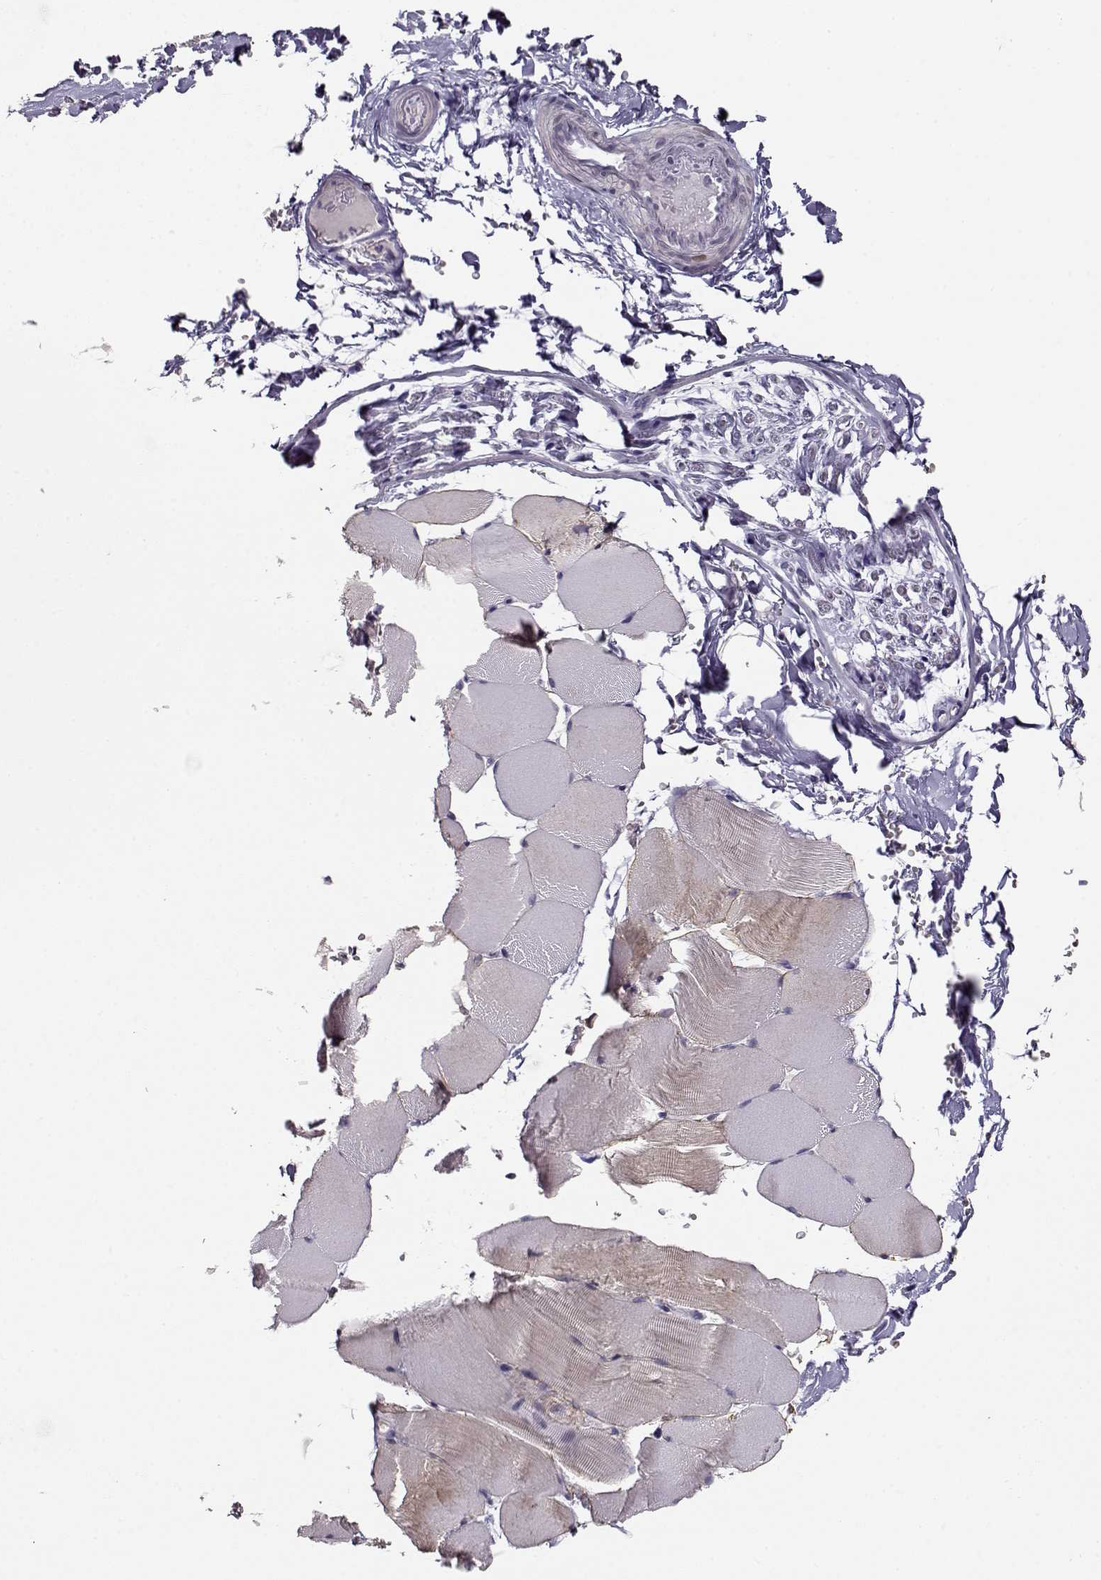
{"staining": {"intensity": "weak", "quantity": "<25%", "location": "cytoplasmic/membranous"}, "tissue": "skeletal muscle", "cell_type": "Myocytes", "image_type": "normal", "snomed": [{"axis": "morphology", "description": "Normal tissue, NOS"}, {"axis": "topography", "description": "Skeletal muscle"}], "caption": "The micrograph exhibits no staining of myocytes in benign skeletal muscle.", "gene": "CRX", "patient": {"sex": "female", "age": 37}}